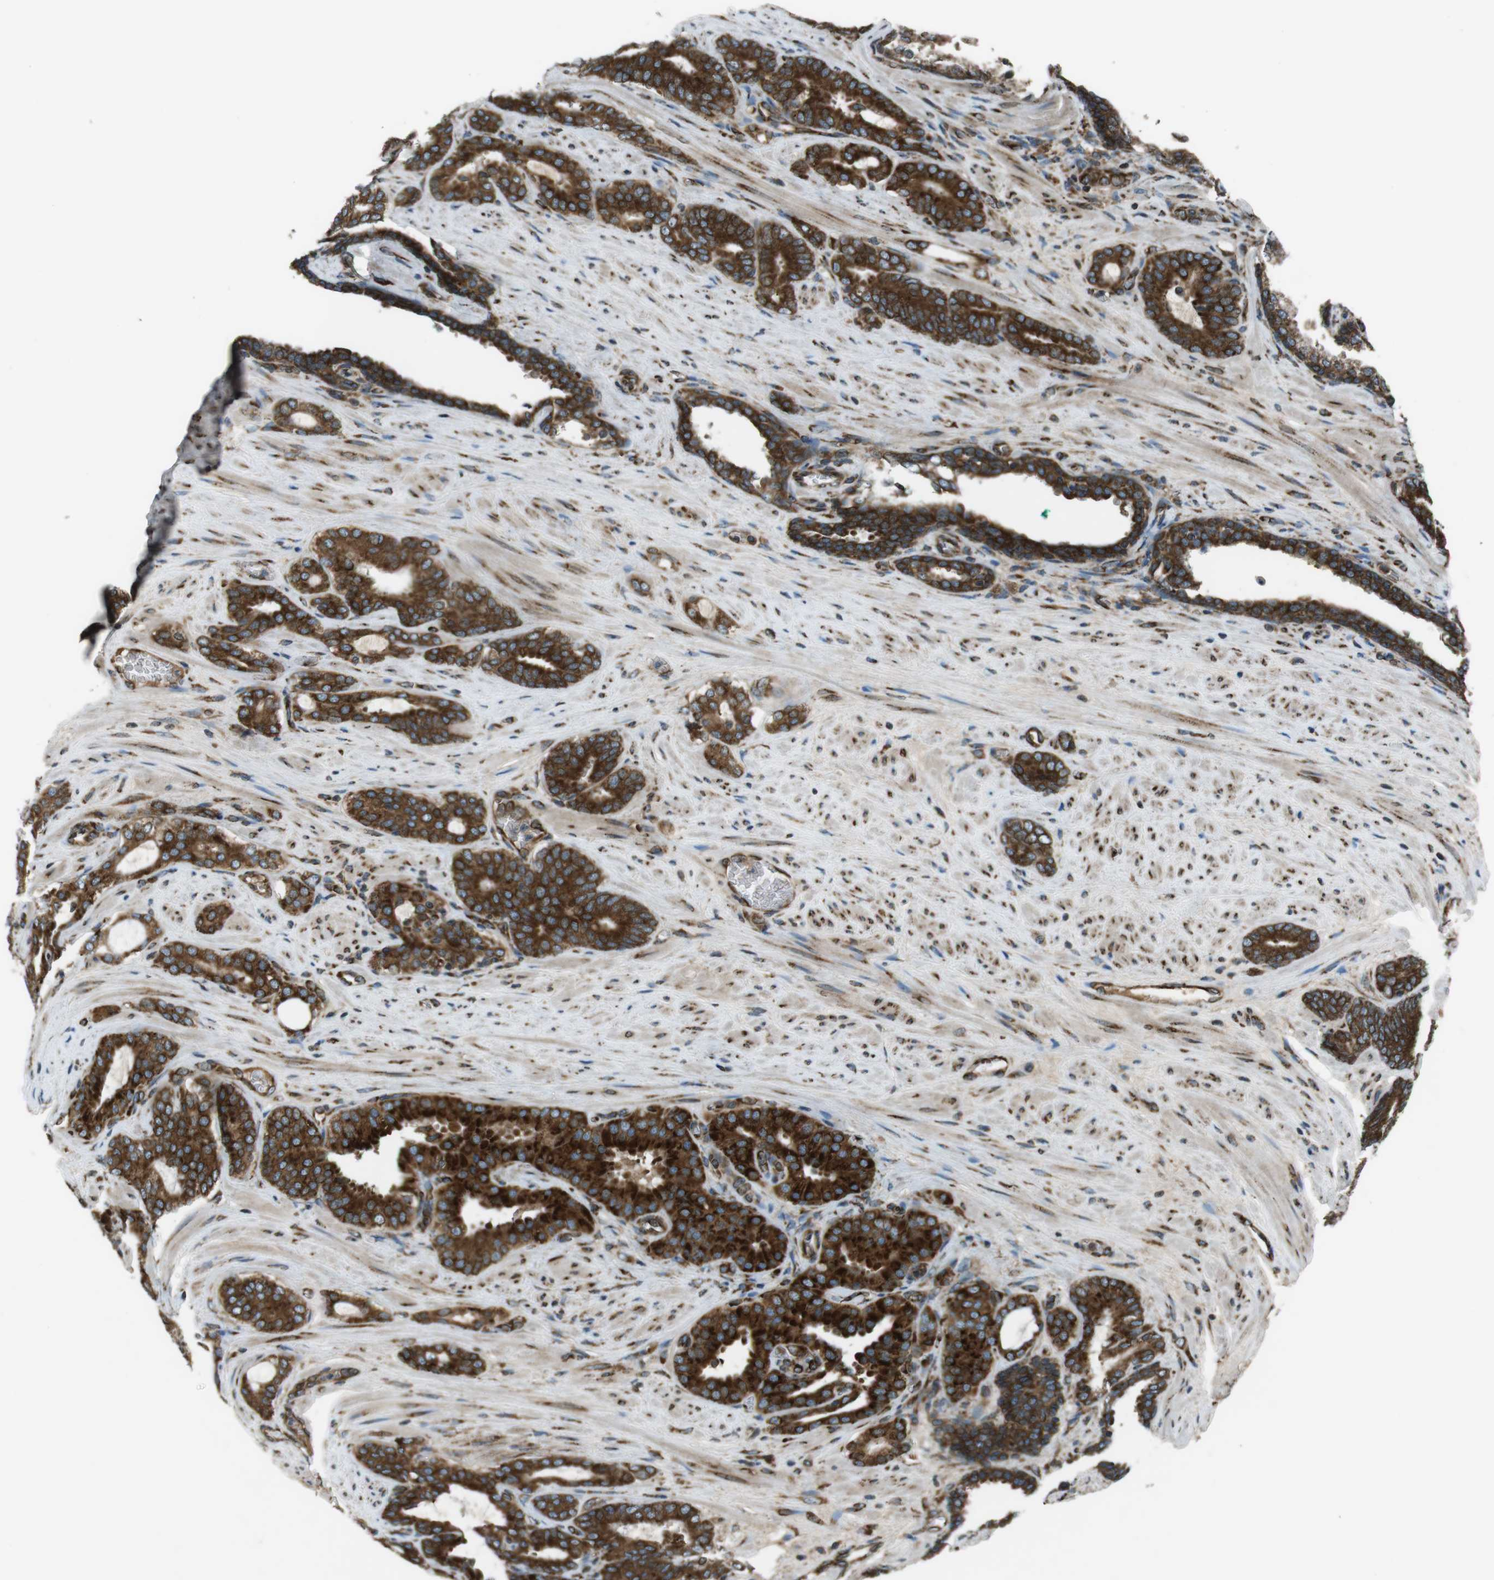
{"staining": {"intensity": "strong", "quantity": ">75%", "location": "cytoplasmic/membranous"}, "tissue": "prostate cancer", "cell_type": "Tumor cells", "image_type": "cancer", "snomed": [{"axis": "morphology", "description": "Adenocarcinoma, Low grade"}, {"axis": "topography", "description": "Prostate"}], "caption": "Protein expression analysis of human prostate cancer (low-grade adenocarcinoma) reveals strong cytoplasmic/membranous expression in about >75% of tumor cells.", "gene": "KTN1", "patient": {"sex": "male", "age": 63}}